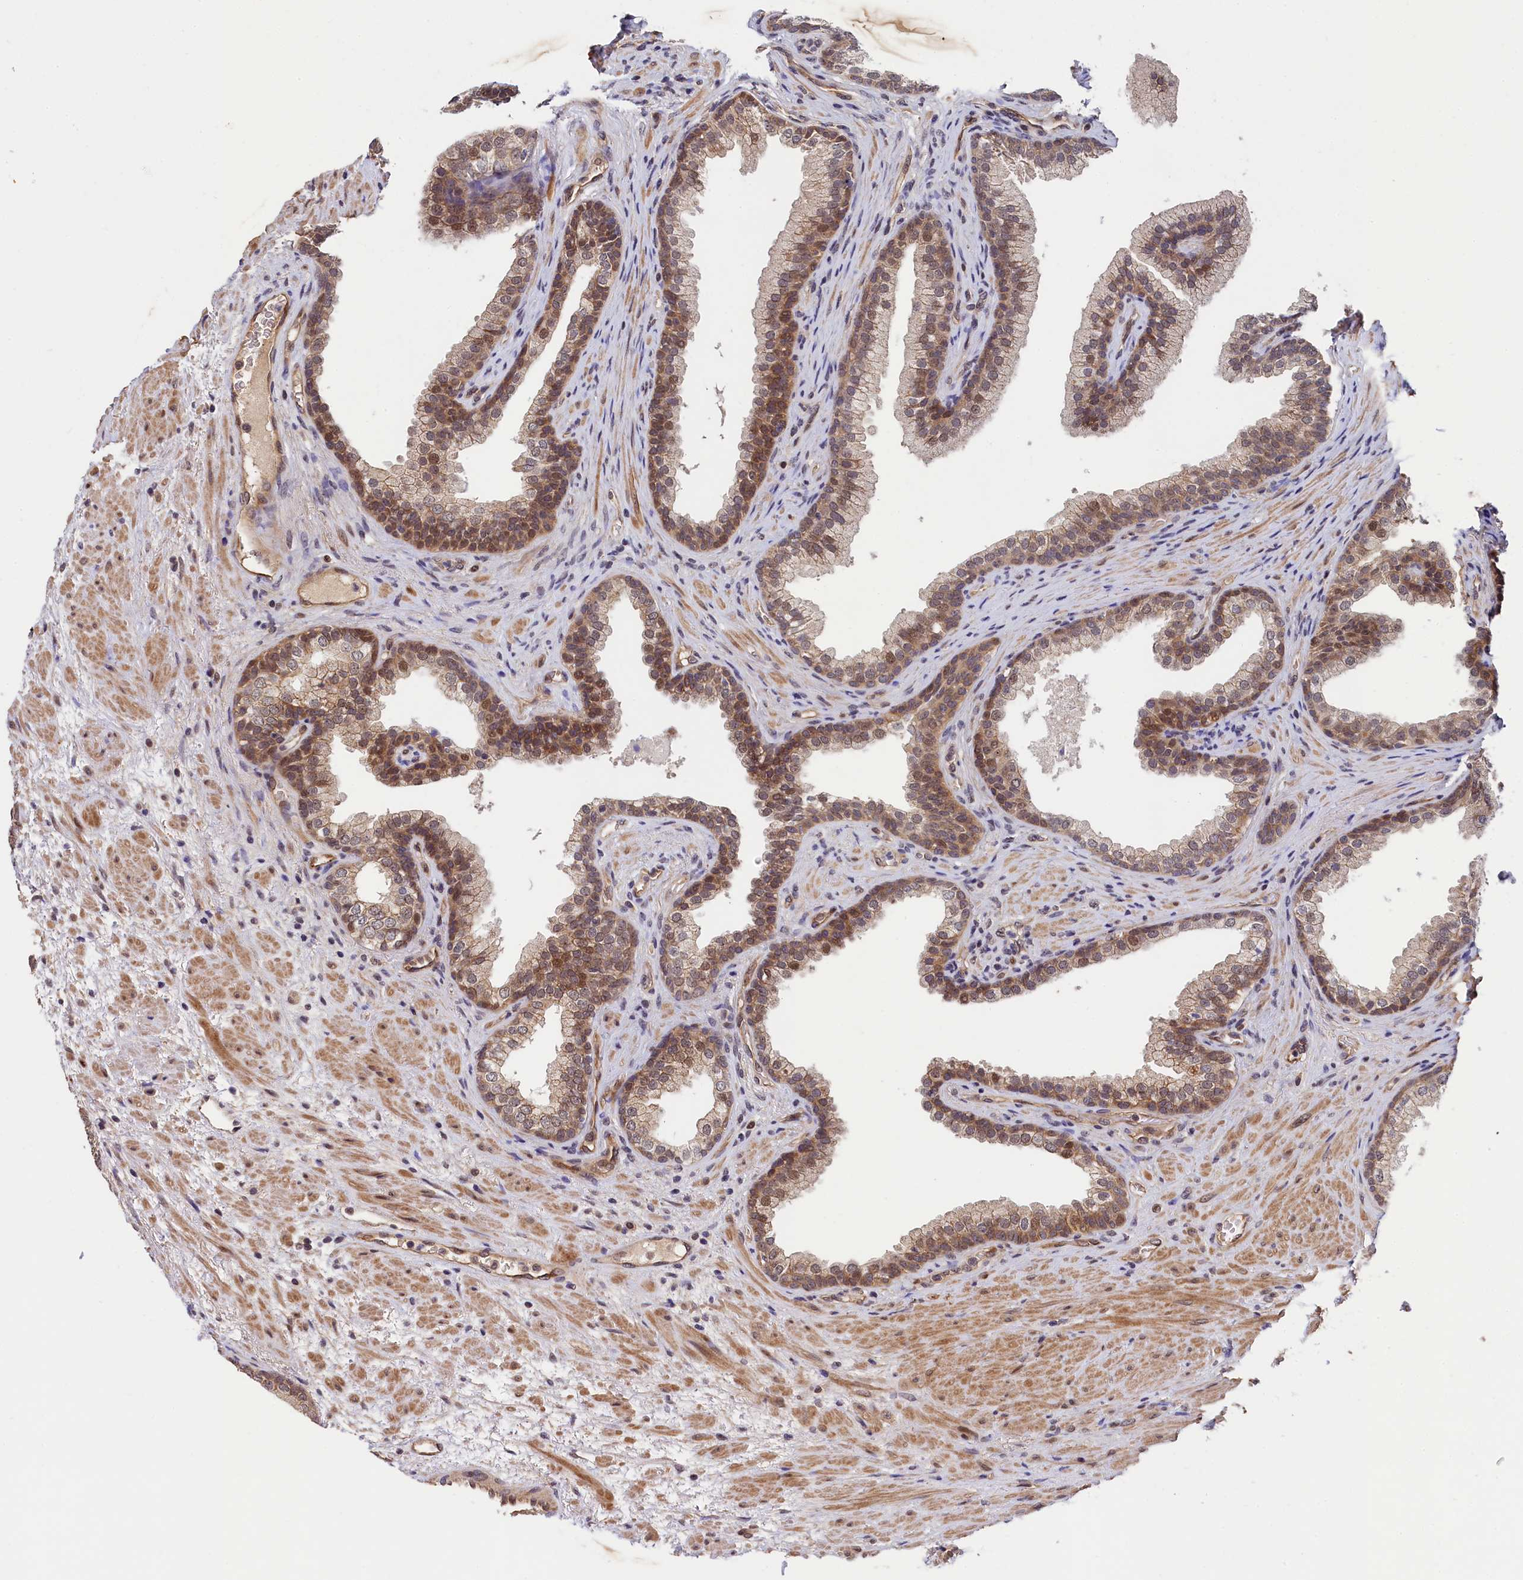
{"staining": {"intensity": "moderate", "quantity": "25%-75%", "location": "cytoplasmic/membranous,nuclear"}, "tissue": "prostate", "cell_type": "Glandular cells", "image_type": "normal", "snomed": [{"axis": "morphology", "description": "Normal tissue, NOS"}, {"axis": "topography", "description": "Prostate"}], "caption": "About 25%-75% of glandular cells in normal human prostate reveal moderate cytoplasmic/membranous,nuclear protein expression as visualized by brown immunohistochemical staining.", "gene": "ARL14EP", "patient": {"sex": "male", "age": 76}}